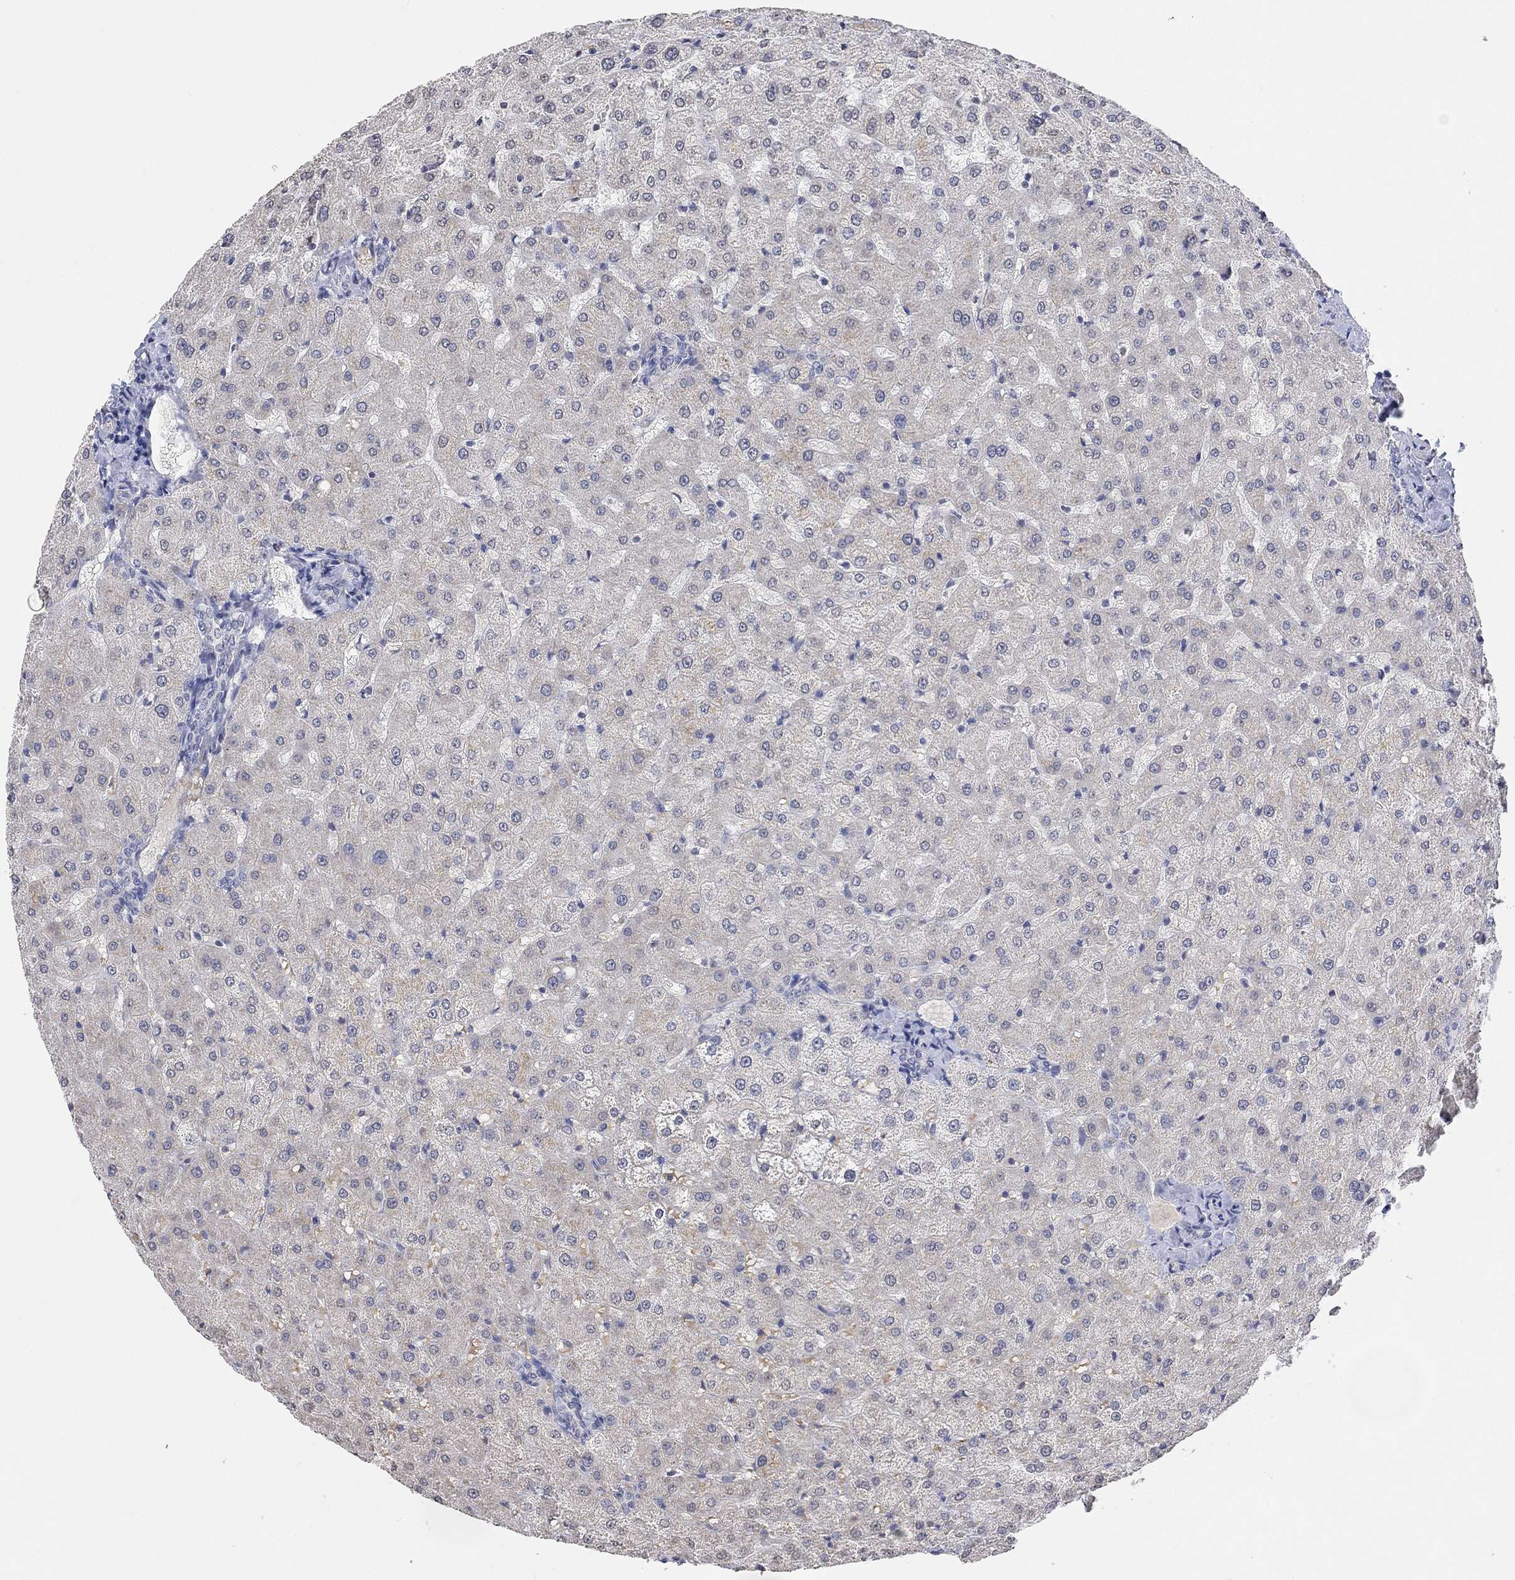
{"staining": {"intensity": "negative", "quantity": "none", "location": "none"}, "tissue": "liver", "cell_type": "Cholangiocytes", "image_type": "normal", "snomed": [{"axis": "morphology", "description": "Normal tissue, NOS"}, {"axis": "topography", "description": "Liver"}], "caption": "A high-resolution photomicrograph shows immunohistochemistry staining of unremarkable liver, which reveals no significant expression in cholangiocytes. (DAB immunohistochemistry visualized using brightfield microscopy, high magnification).", "gene": "TMEM255A", "patient": {"sex": "female", "age": 50}}